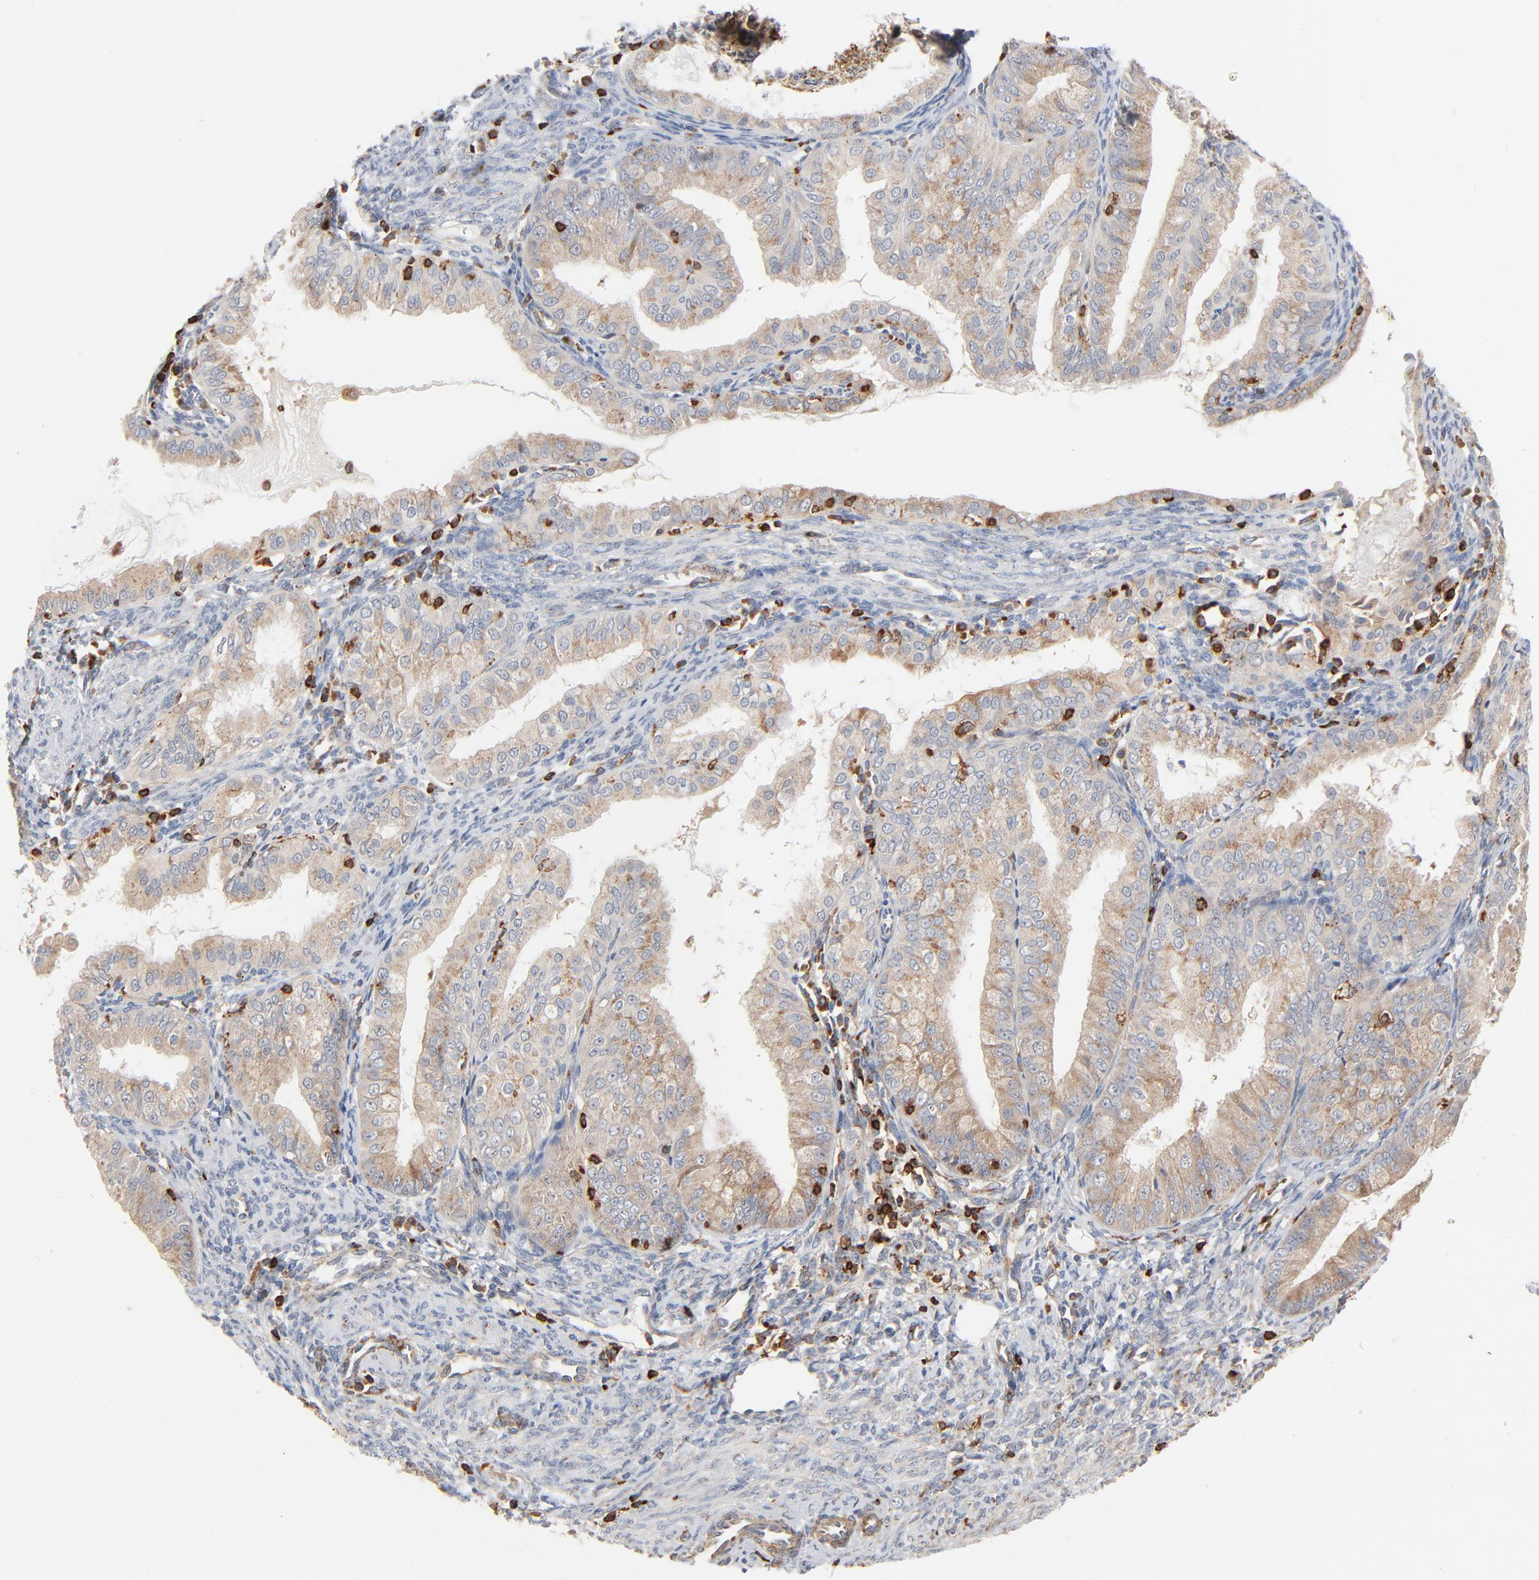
{"staining": {"intensity": "weak", "quantity": ">75%", "location": "cytoplasmic/membranous"}, "tissue": "endometrial cancer", "cell_type": "Tumor cells", "image_type": "cancer", "snomed": [{"axis": "morphology", "description": "Adenocarcinoma, NOS"}, {"axis": "topography", "description": "Endometrium"}], "caption": "Endometrial cancer stained for a protein demonstrates weak cytoplasmic/membranous positivity in tumor cells.", "gene": "SH3KBP1", "patient": {"sex": "female", "age": 76}}